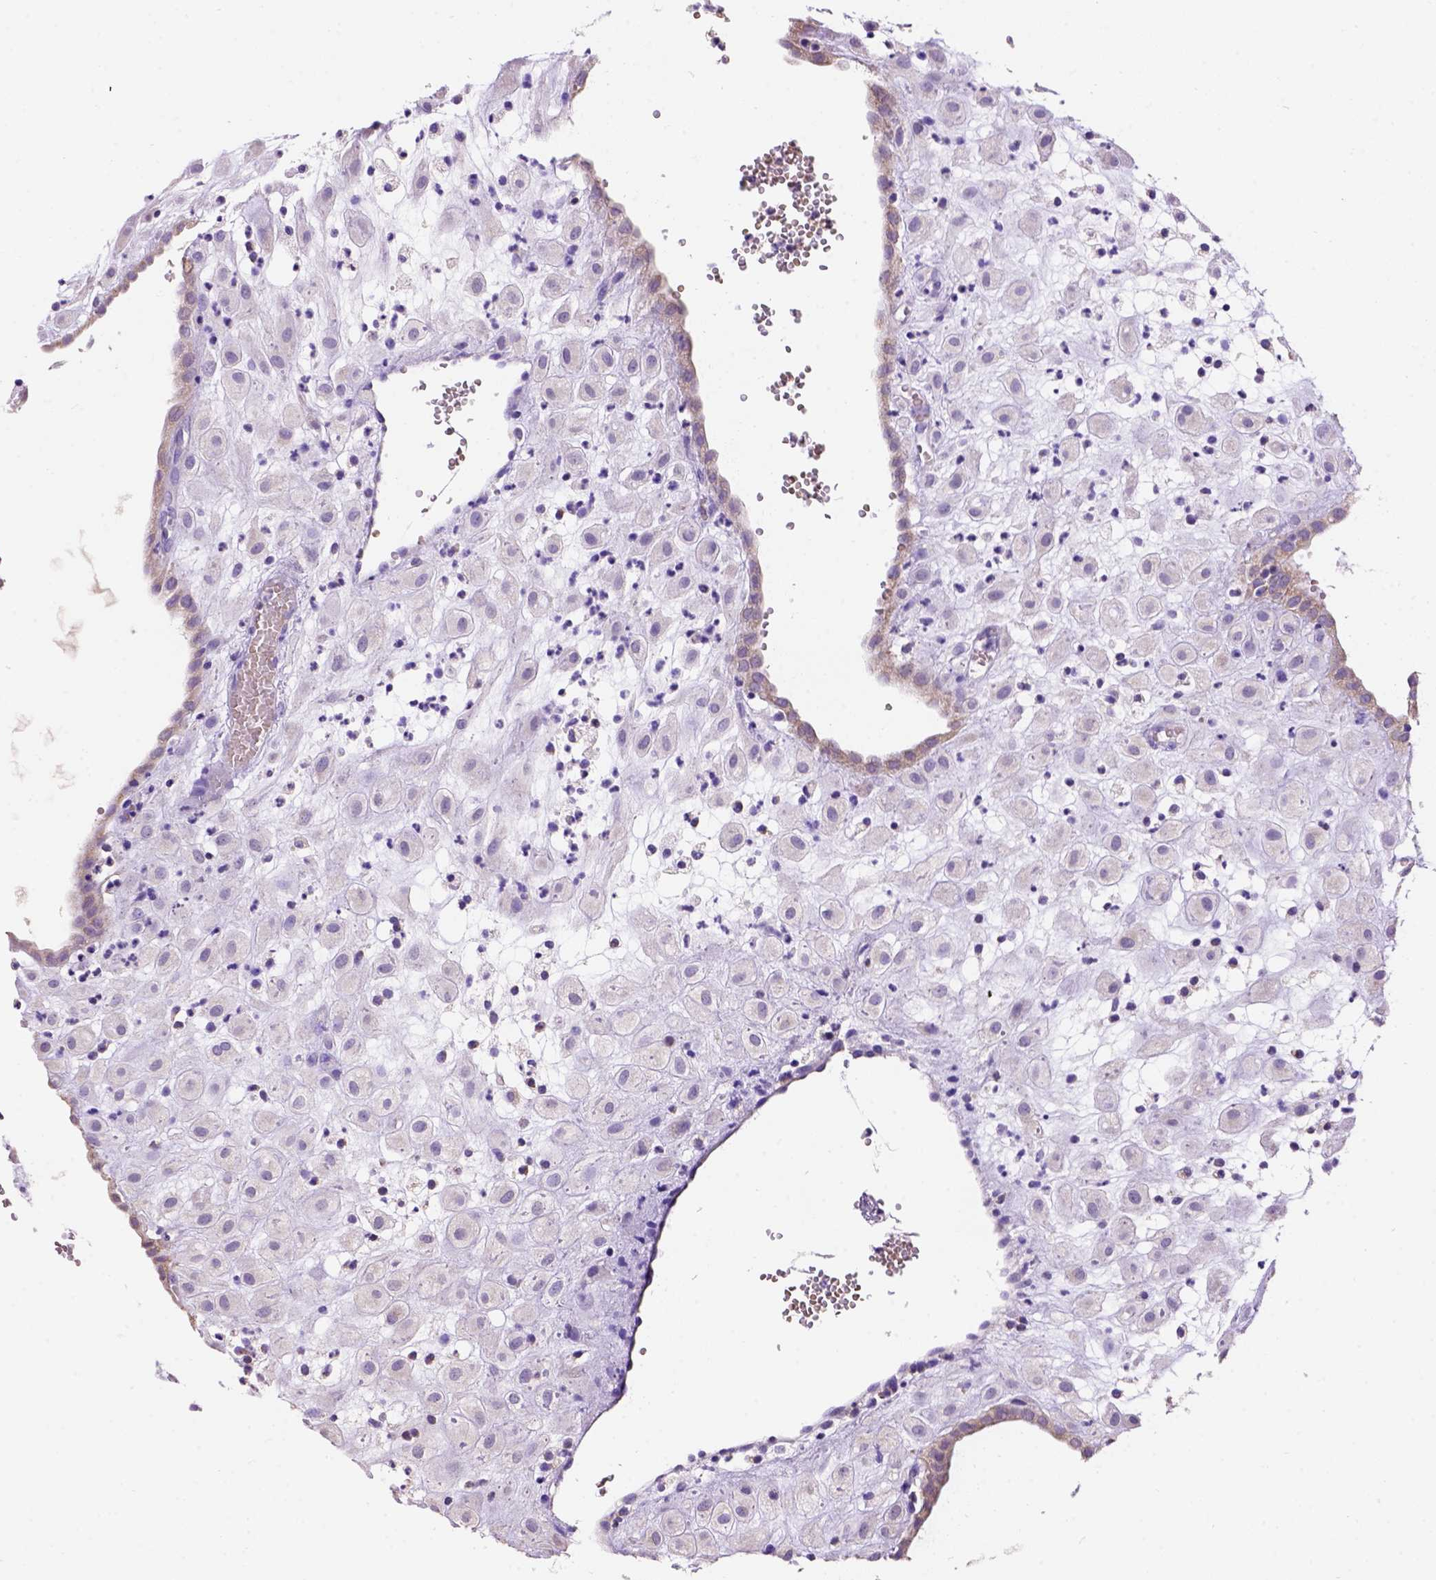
{"staining": {"intensity": "negative", "quantity": "none", "location": "none"}, "tissue": "placenta", "cell_type": "Decidual cells", "image_type": "normal", "snomed": [{"axis": "morphology", "description": "Normal tissue, NOS"}, {"axis": "topography", "description": "Placenta"}], "caption": "Immunohistochemical staining of benign placenta displays no significant positivity in decidual cells. (DAB (3,3'-diaminobenzidine) immunohistochemistry with hematoxylin counter stain).", "gene": "L2HGDH", "patient": {"sex": "female", "age": 24}}